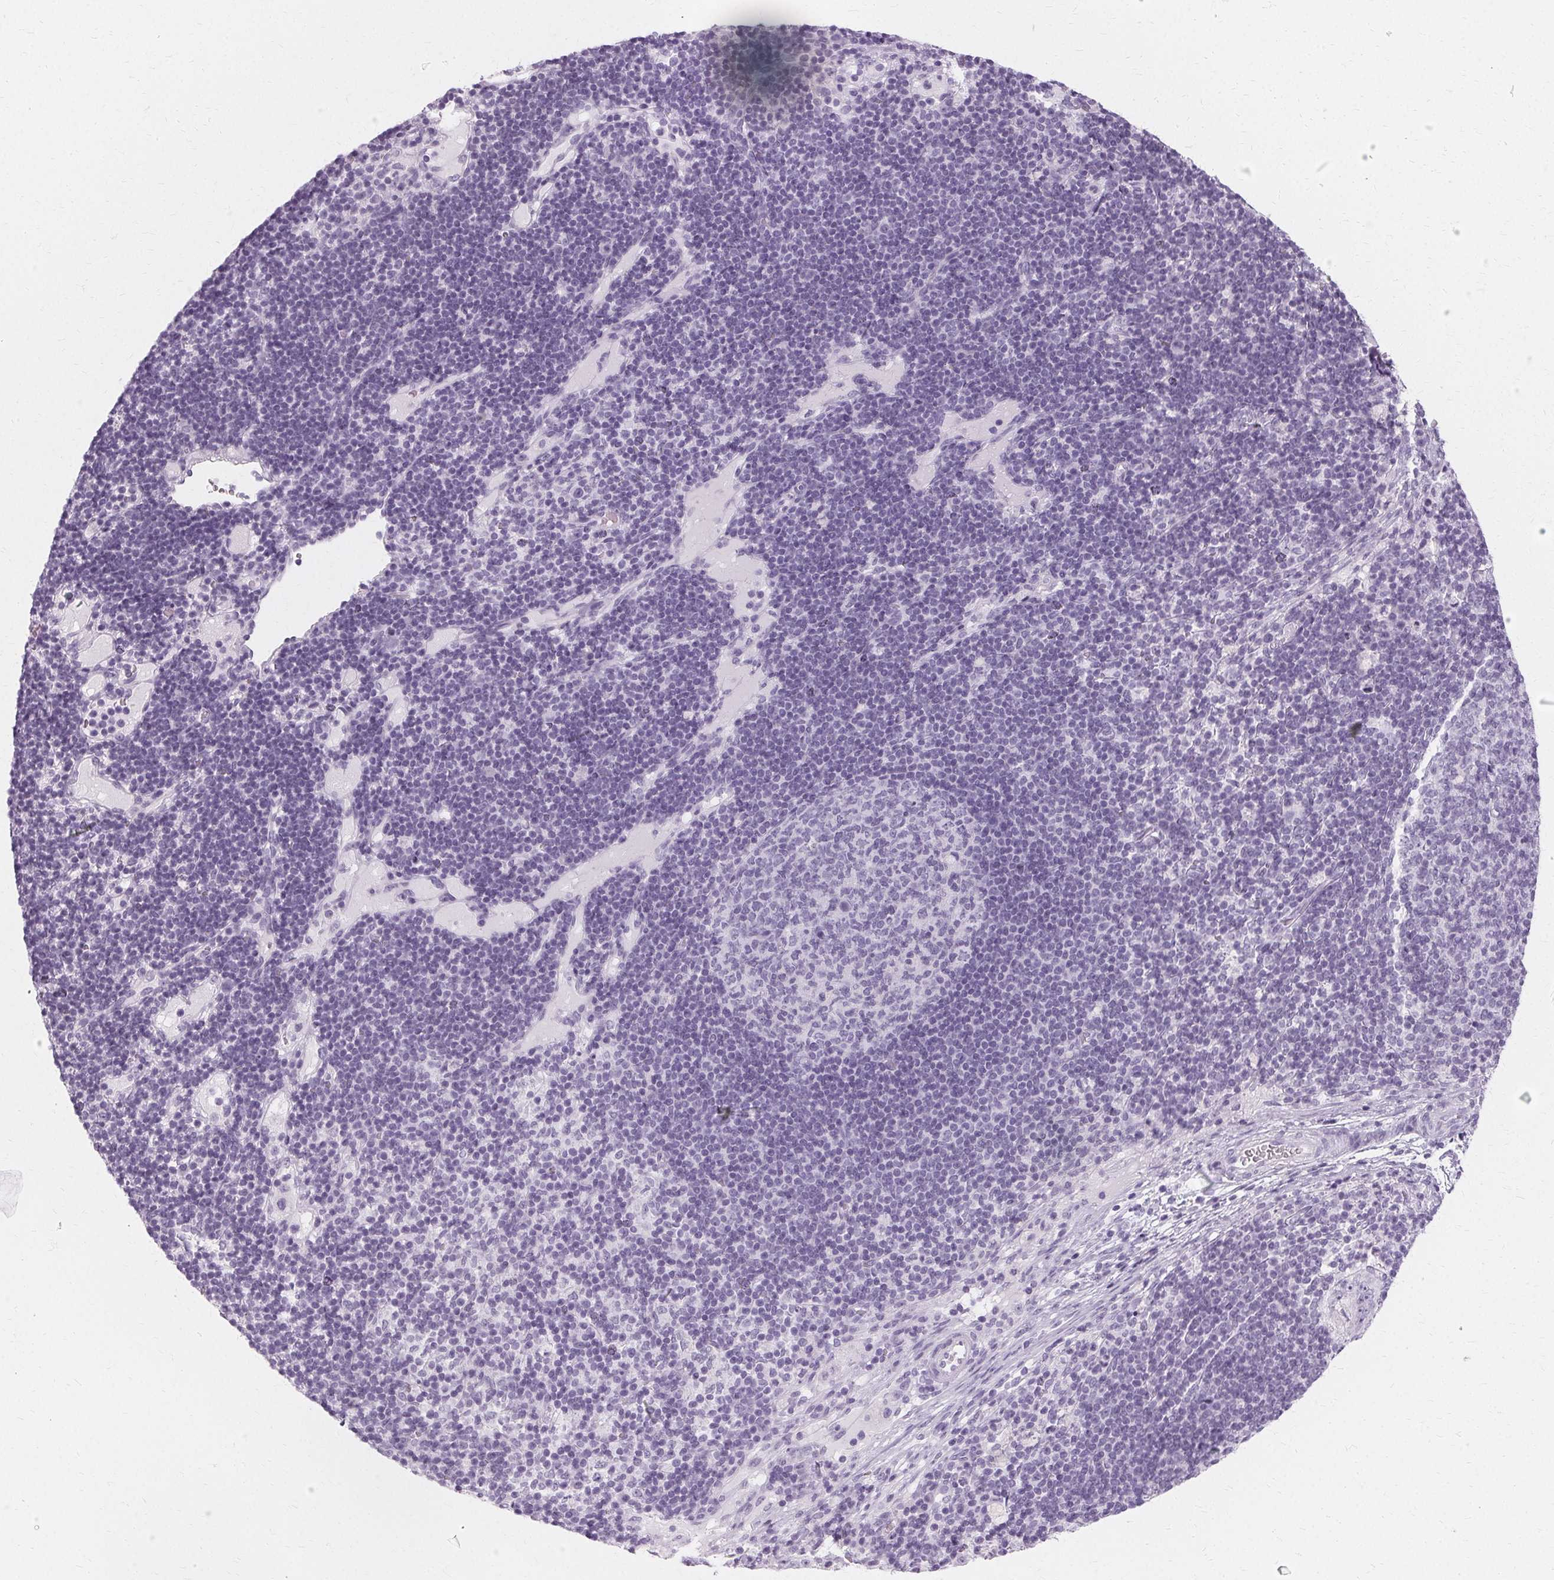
{"staining": {"intensity": "negative", "quantity": "none", "location": "none"}, "tissue": "pancreatic cancer", "cell_type": "Tumor cells", "image_type": "cancer", "snomed": [{"axis": "morphology", "description": "Adenocarcinoma, NOS"}, {"axis": "topography", "description": "Pancreas"}], "caption": "Protein analysis of pancreatic cancer displays no significant expression in tumor cells.", "gene": "KRT6C", "patient": {"sex": "male", "age": 71}}